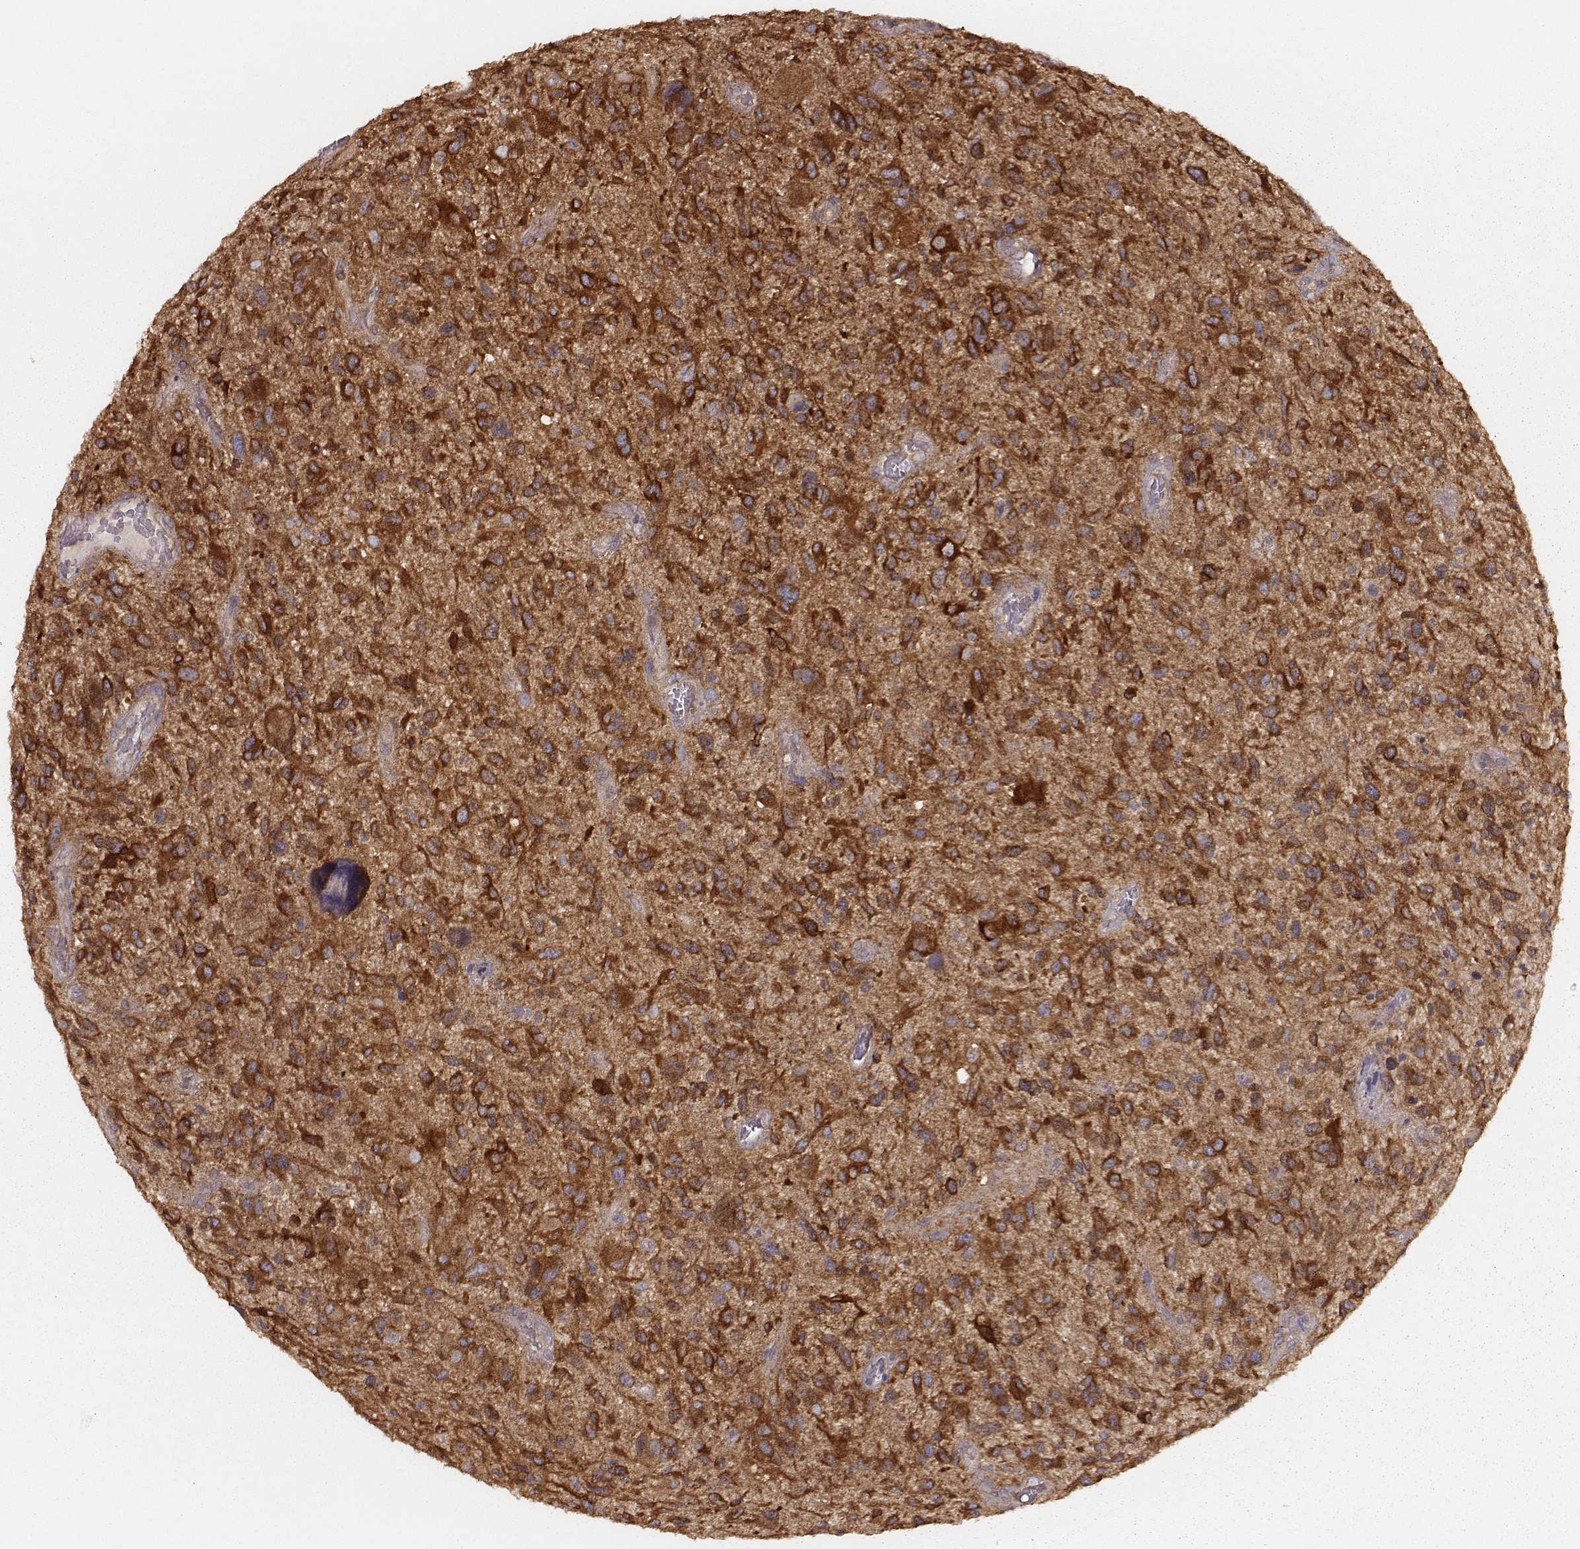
{"staining": {"intensity": "strong", "quantity": ">75%", "location": "cytoplasmic/membranous"}, "tissue": "glioma", "cell_type": "Tumor cells", "image_type": "cancer", "snomed": [{"axis": "morphology", "description": "Glioma, malignant, NOS"}, {"axis": "morphology", "description": "Glioma, malignant, High grade"}, {"axis": "topography", "description": "Brain"}], "caption": "Brown immunohistochemical staining in glioma (malignant) reveals strong cytoplasmic/membranous expression in about >75% of tumor cells.", "gene": "CARS1", "patient": {"sex": "female", "age": 71}}